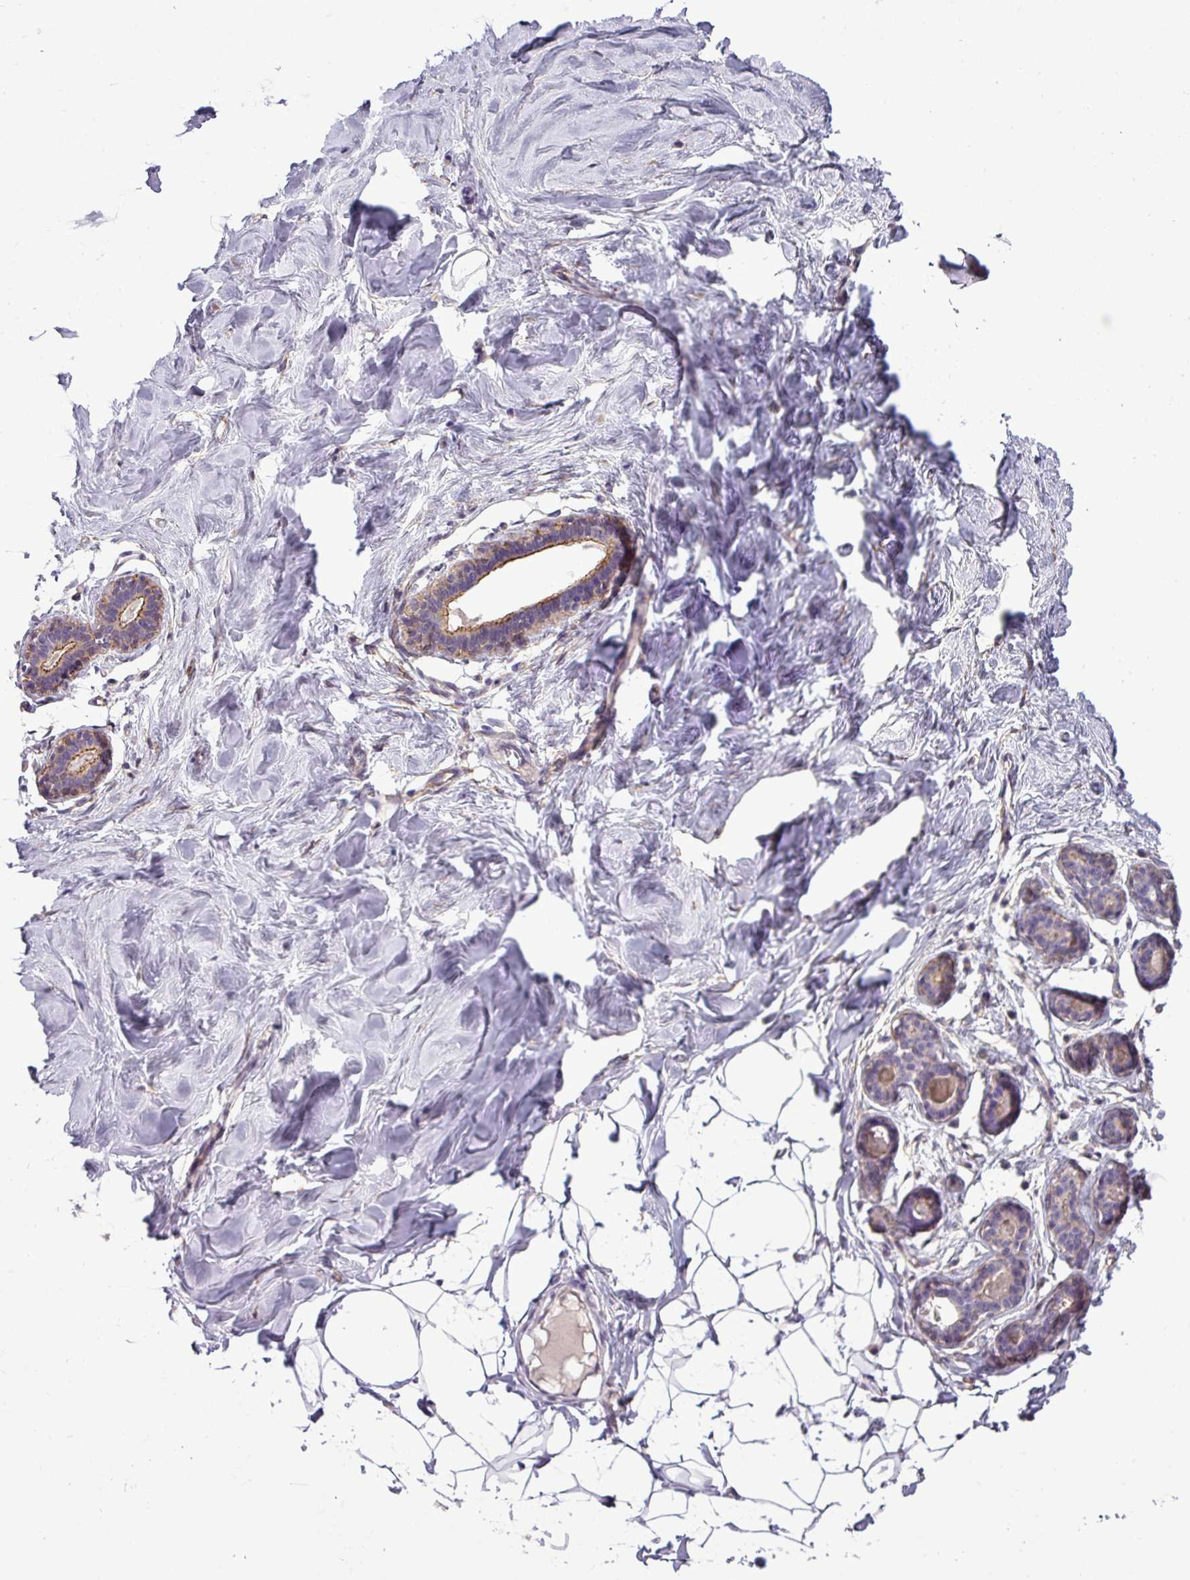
{"staining": {"intensity": "negative", "quantity": "none", "location": "none"}, "tissue": "breast", "cell_type": "Adipocytes", "image_type": "normal", "snomed": [{"axis": "morphology", "description": "Normal tissue, NOS"}, {"axis": "topography", "description": "Breast"}], "caption": "This is an IHC histopathology image of benign breast. There is no positivity in adipocytes.", "gene": "PARD6A", "patient": {"sex": "female", "age": 23}}